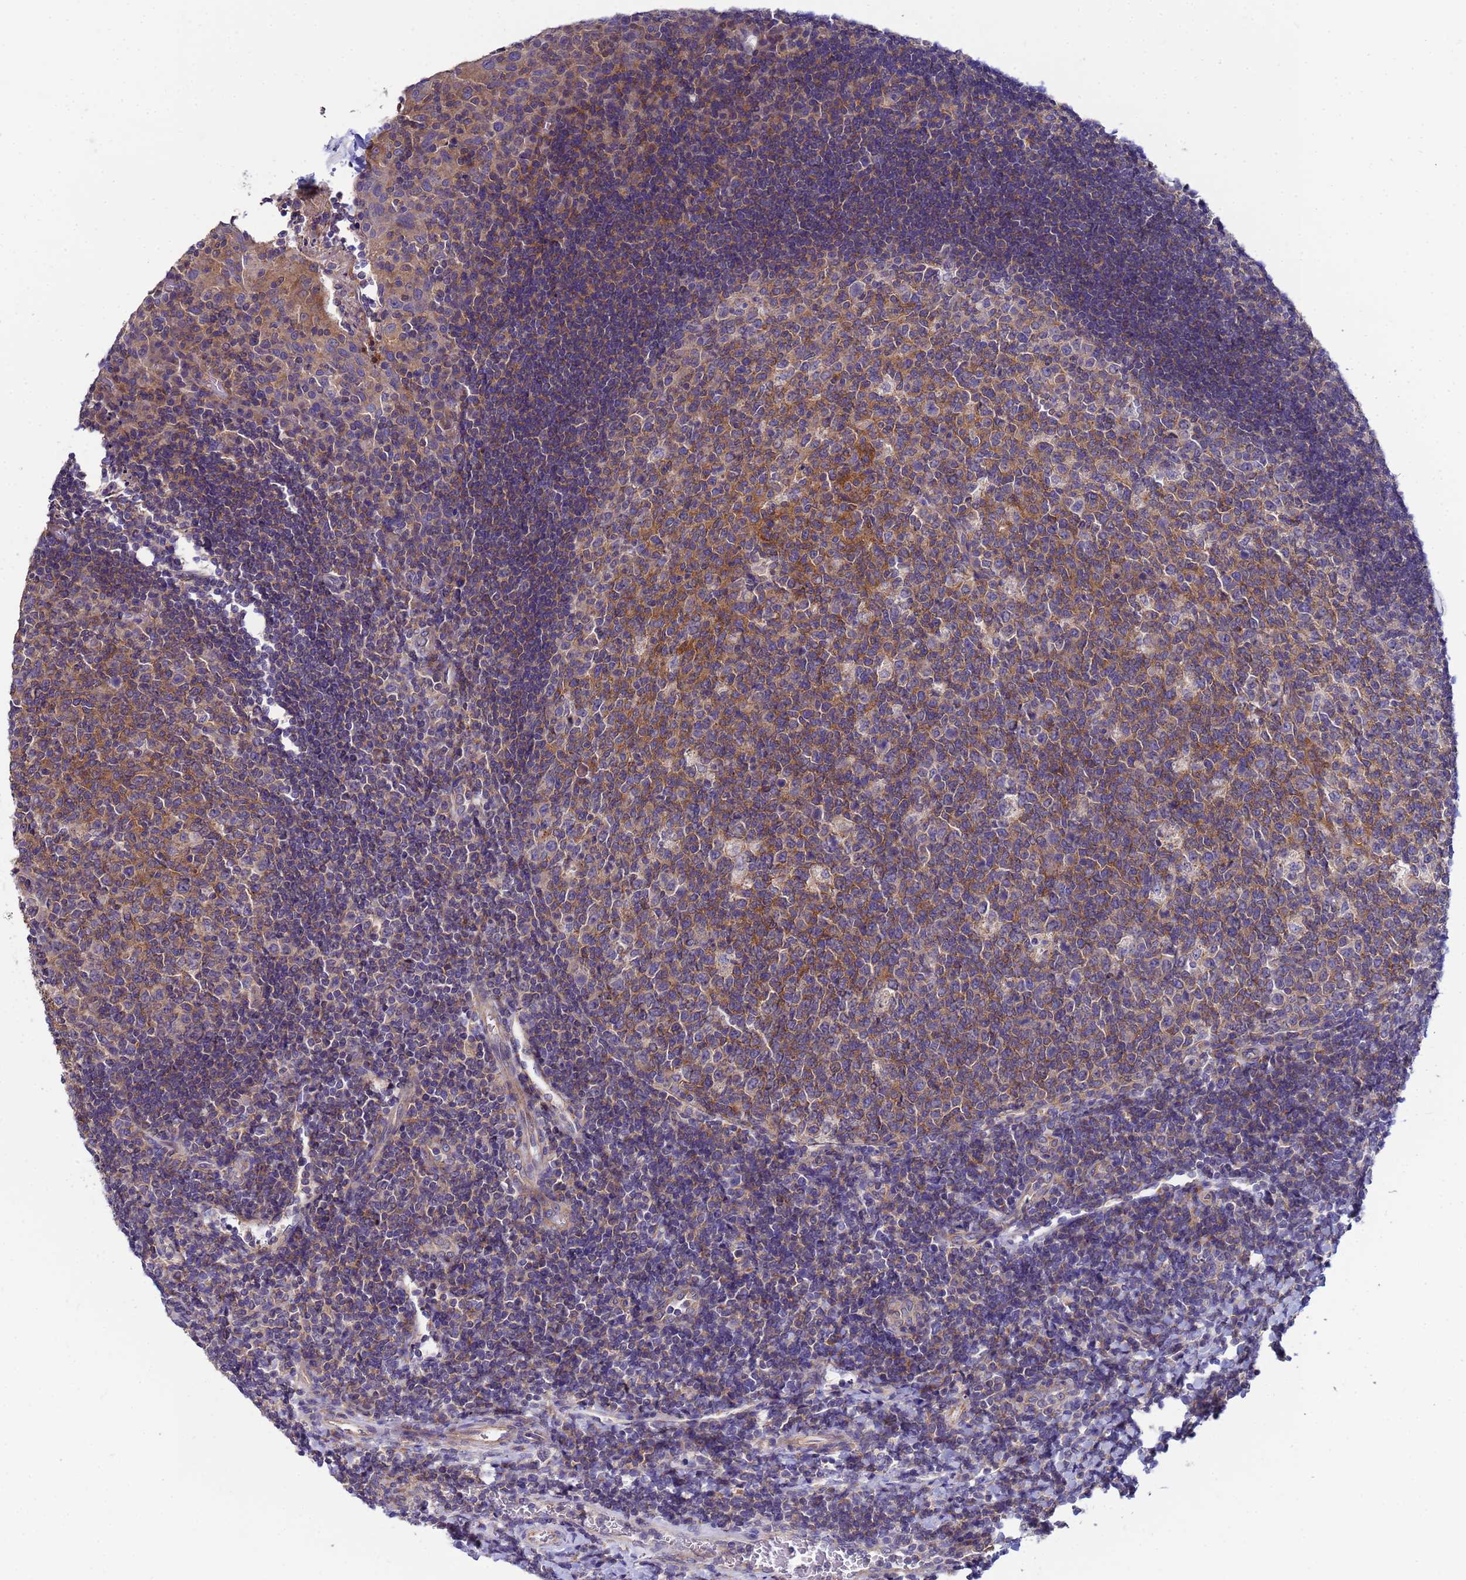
{"staining": {"intensity": "moderate", "quantity": ">75%", "location": "cytoplasmic/membranous"}, "tissue": "tonsil", "cell_type": "Germinal center cells", "image_type": "normal", "snomed": [{"axis": "morphology", "description": "Normal tissue, NOS"}, {"axis": "topography", "description": "Tonsil"}], "caption": "High-magnification brightfield microscopy of unremarkable tonsil stained with DAB (brown) and counterstained with hematoxylin (blue). germinal center cells exhibit moderate cytoplasmic/membranous positivity is seen in approximately>75% of cells. (DAB (3,3'-diaminobenzidine) = brown stain, brightfield microscopy at high magnification).", "gene": "CDC34", "patient": {"sex": "male", "age": 17}}